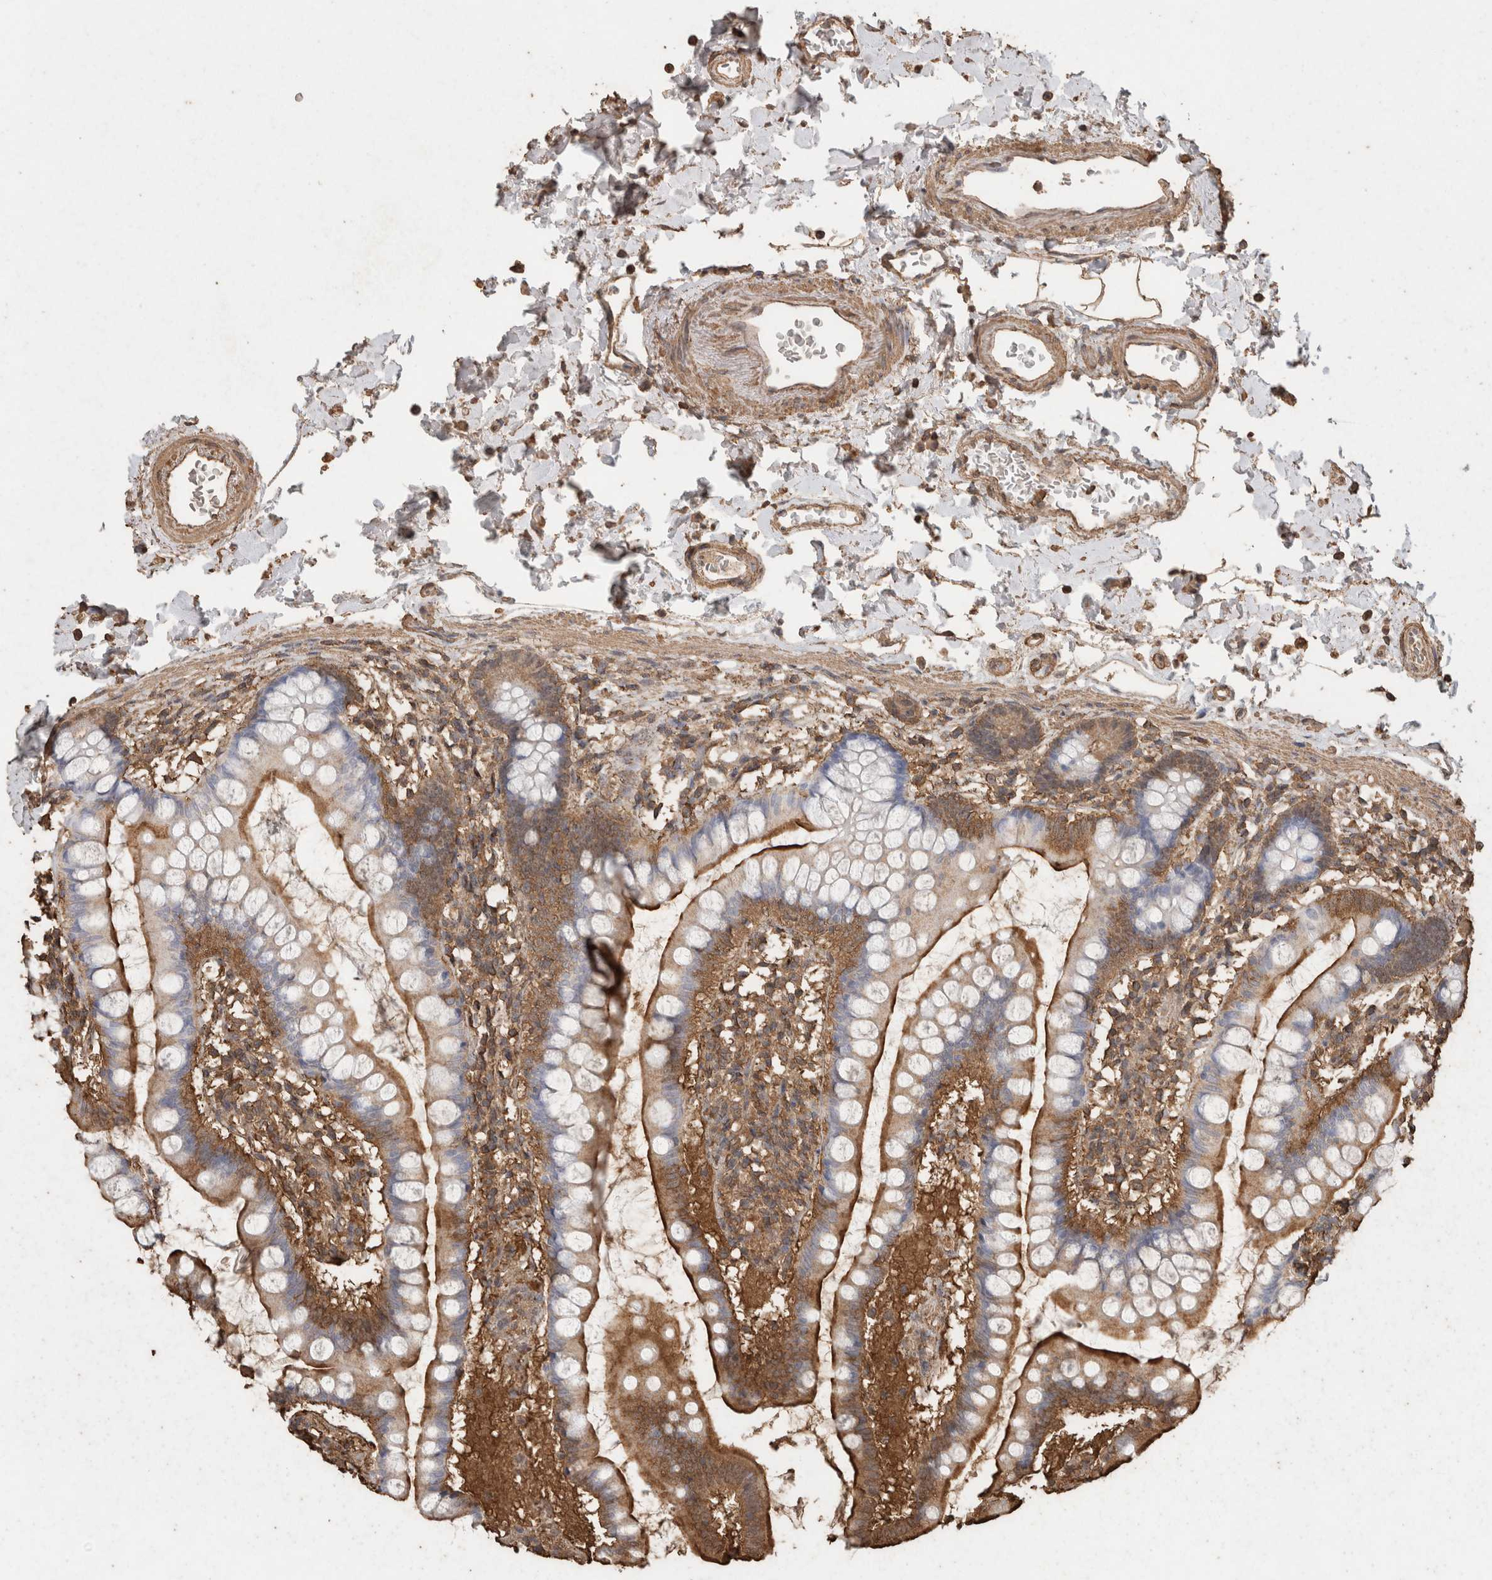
{"staining": {"intensity": "strong", "quantity": "25%-75%", "location": "cytoplasmic/membranous"}, "tissue": "small intestine", "cell_type": "Glandular cells", "image_type": "normal", "snomed": [{"axis": "morphology", "description": "Normal tissue, NOS"}, {"axis": "topography", "description": "Small intestine"}], "caption": "Strong cytoplasmic/membranous protein positivity is seen in approximately 25%-75% of glandular cells in small intestine.", "gene": "CX3CL1", "patient": {"sex": "female", "age": 84}}